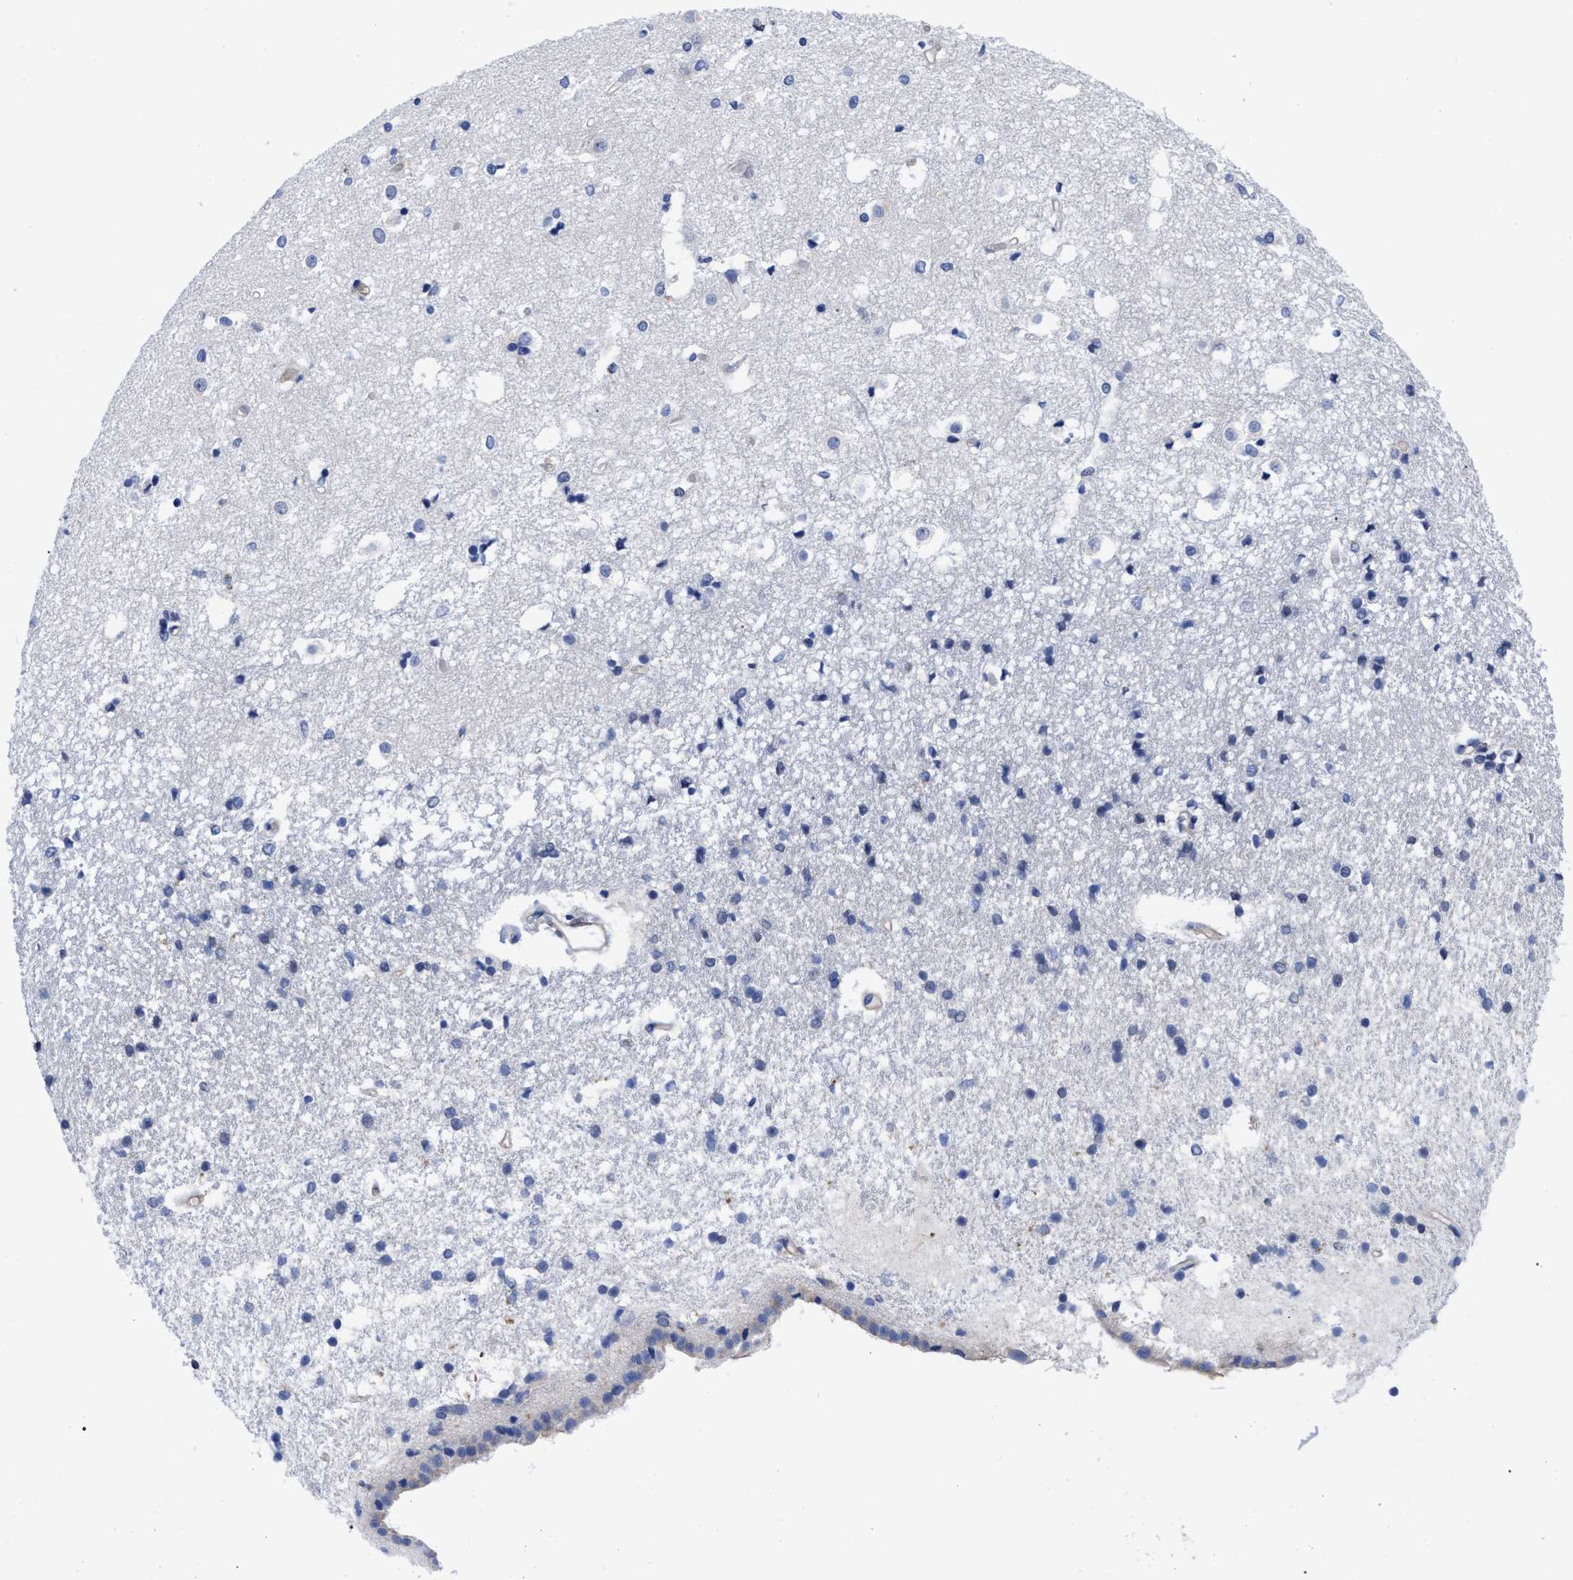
{"staining": {"intensity": "negative", "quantity": "none", "location": "none"}, "tissue": "caudate", "cell_type": "Glial cells", "image_type": "normal", "snomed": [{"axis": "morphology", "description": "Normal tissue, NOS"}, {"axis": "topography", "description": "Lateral ventricle wall"}], "caption": "This image is of unremarkable caudate stained with IHC to label a protein in brown with the nuclei are counter-stained blue. There is no expression in glial cells.", "gene": "IRAG2", "patient": {"sex": "male", "age": 45}}